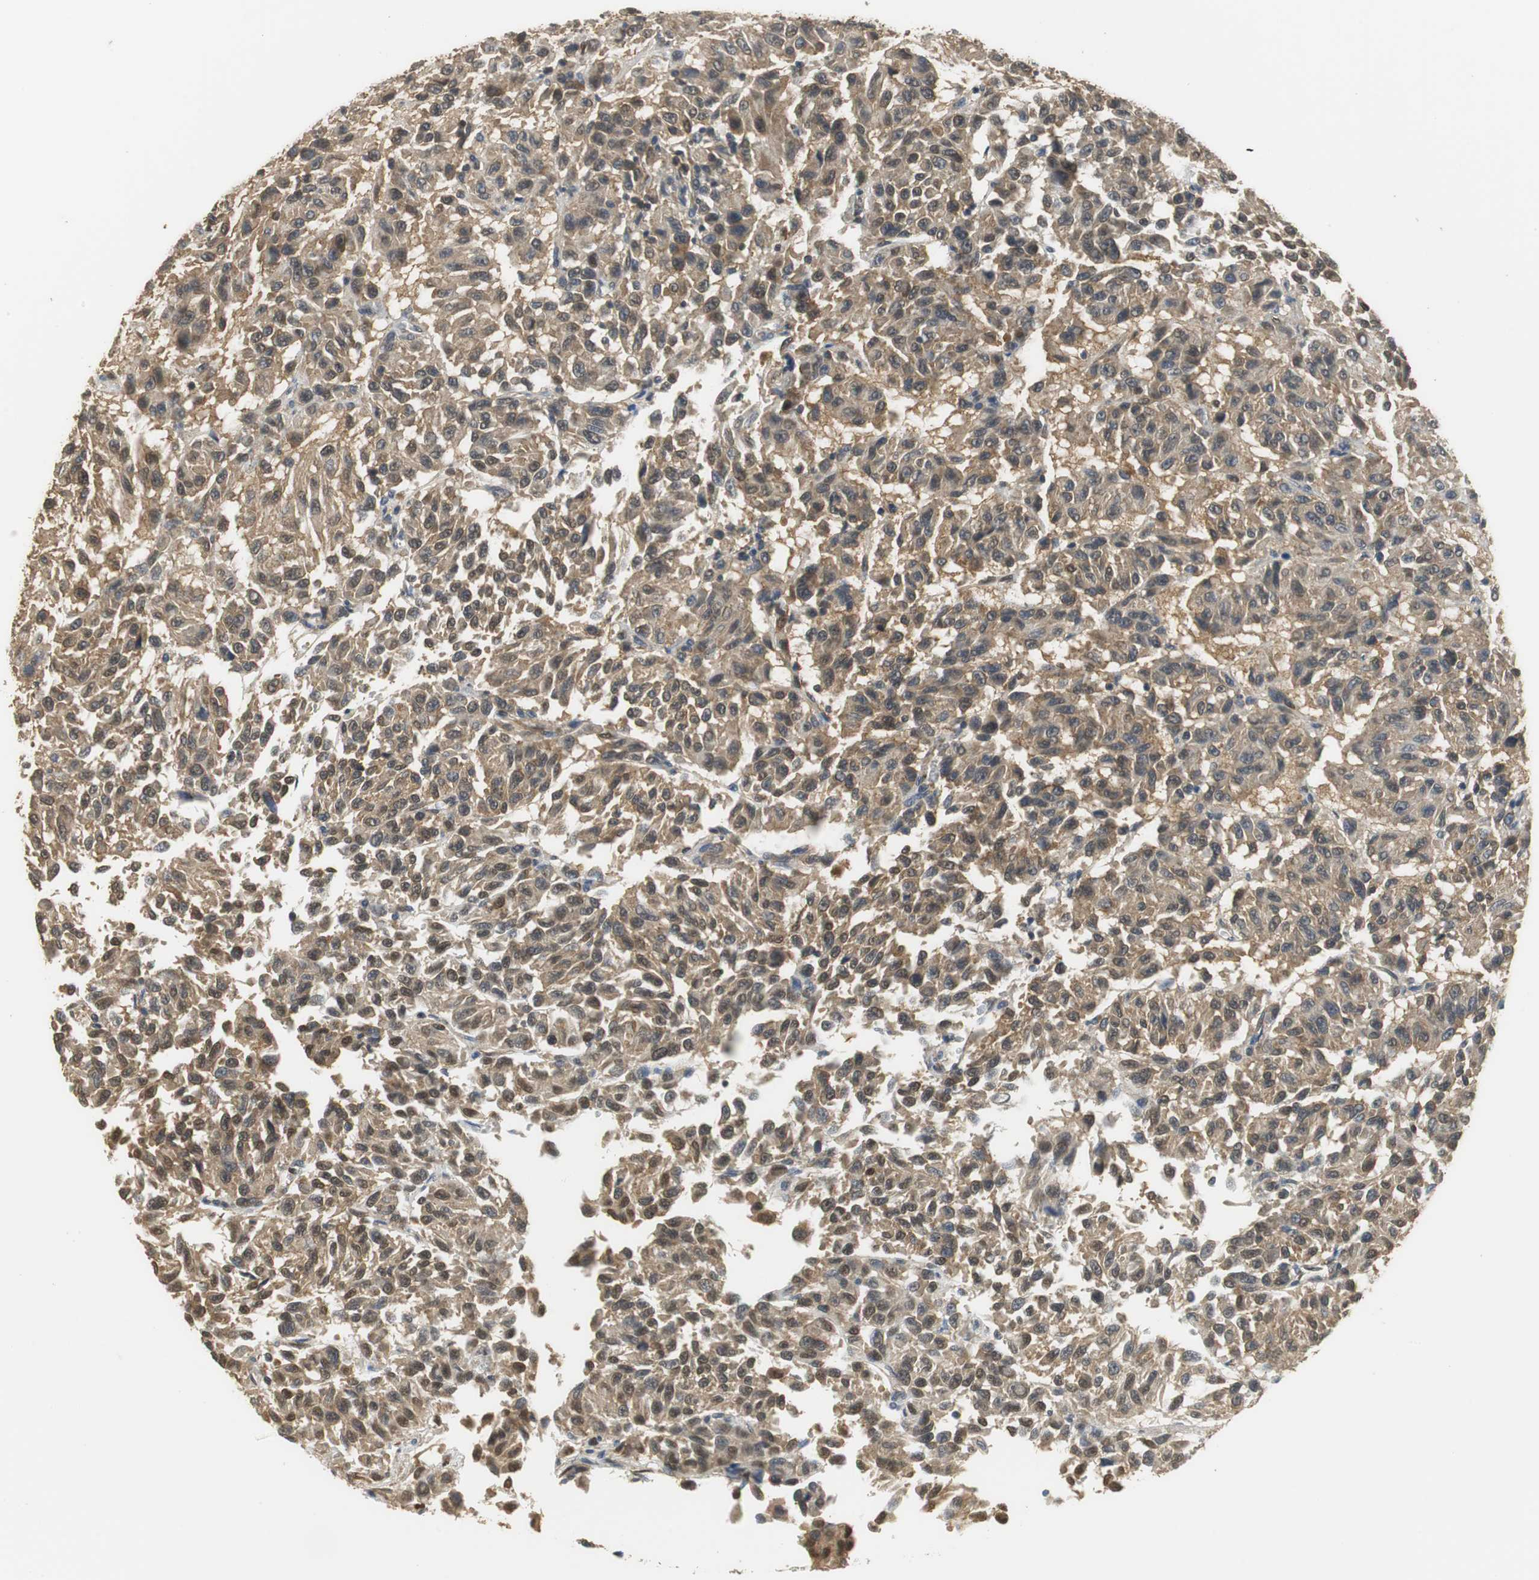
{"staining": {"intensity": "moderate", "quantity": ">75%", "location": "cytoplasmic/membranous,nuclear"}, "tissue": "melanoma", "cell_type": "Tumor cells", "image_type": "cancer", "snomed": [{"axis": "morphology", "description": "Malignant melanoma, Metastatic site"}, {"axis": "topography", "description": "Lung"}], "caption": "IHC of malignant melanoma (metastatic site) shows medium levels of moderate cytoplasmic/membranous and nuclear staining in approximately >75% of tumor cells.", "gene": "UBQLN2", "patient": {"sex": "male", "age": 64}}